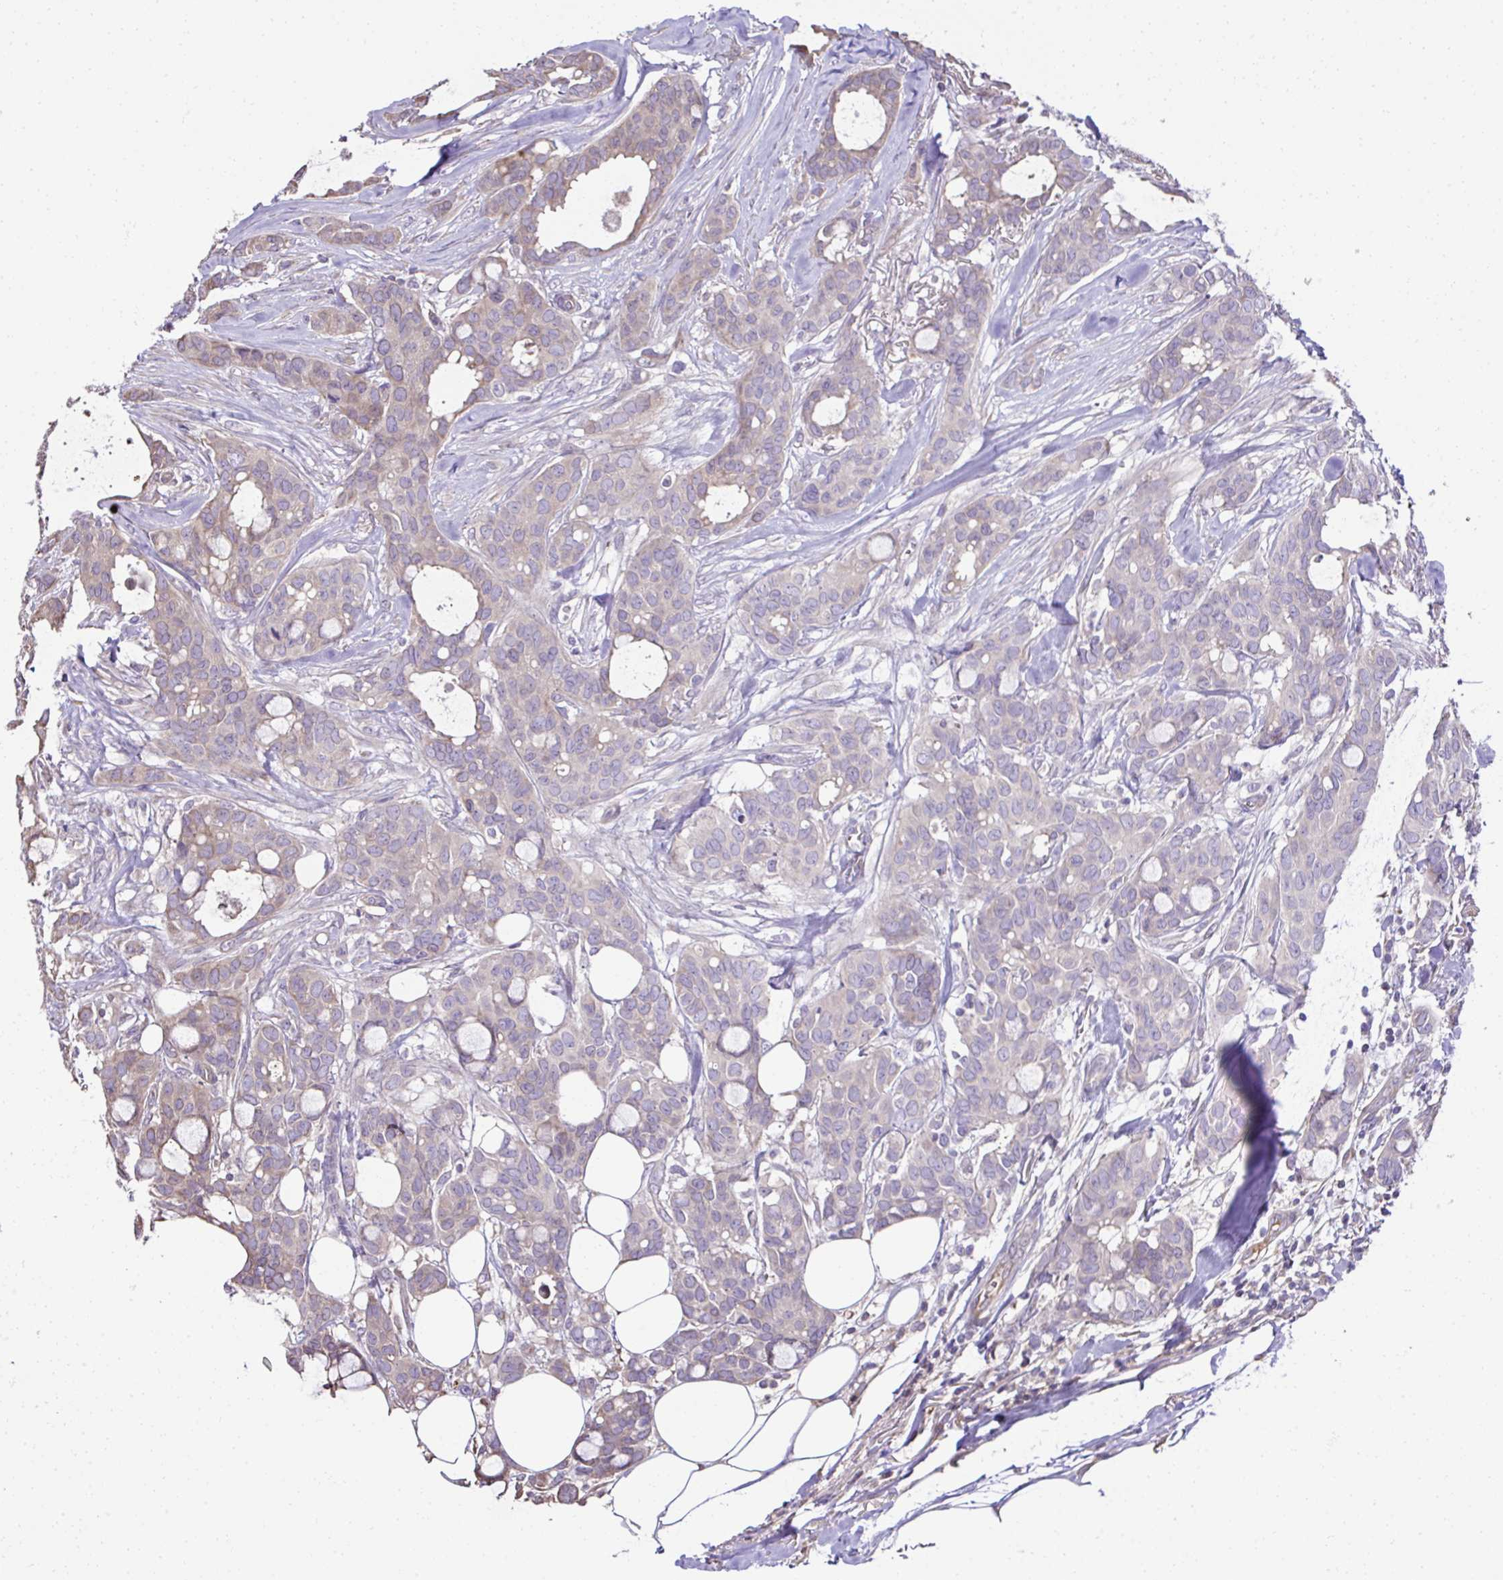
{"staining": {"intensity": "weak", "quantity": "<25%", "location": "cytoplasmic/membranous"}, "tissue": "breast cancer", "cell_type": "Tumor cells", "image_type": "cancer", "snomed": [{"axis": "morphology", "description": "Duct carcinoma"}, {"axis": "topography", "description": "Breast"}], "caption": "IHC photomicrograph of neoplastic tissue: human breast cancer stained with DAB (3,3'-diaminobenzidine) shows no significant protein staining in tumor cells.", "gene": "CCDC85C", "patient": {"sex": "female", "age": 84}}